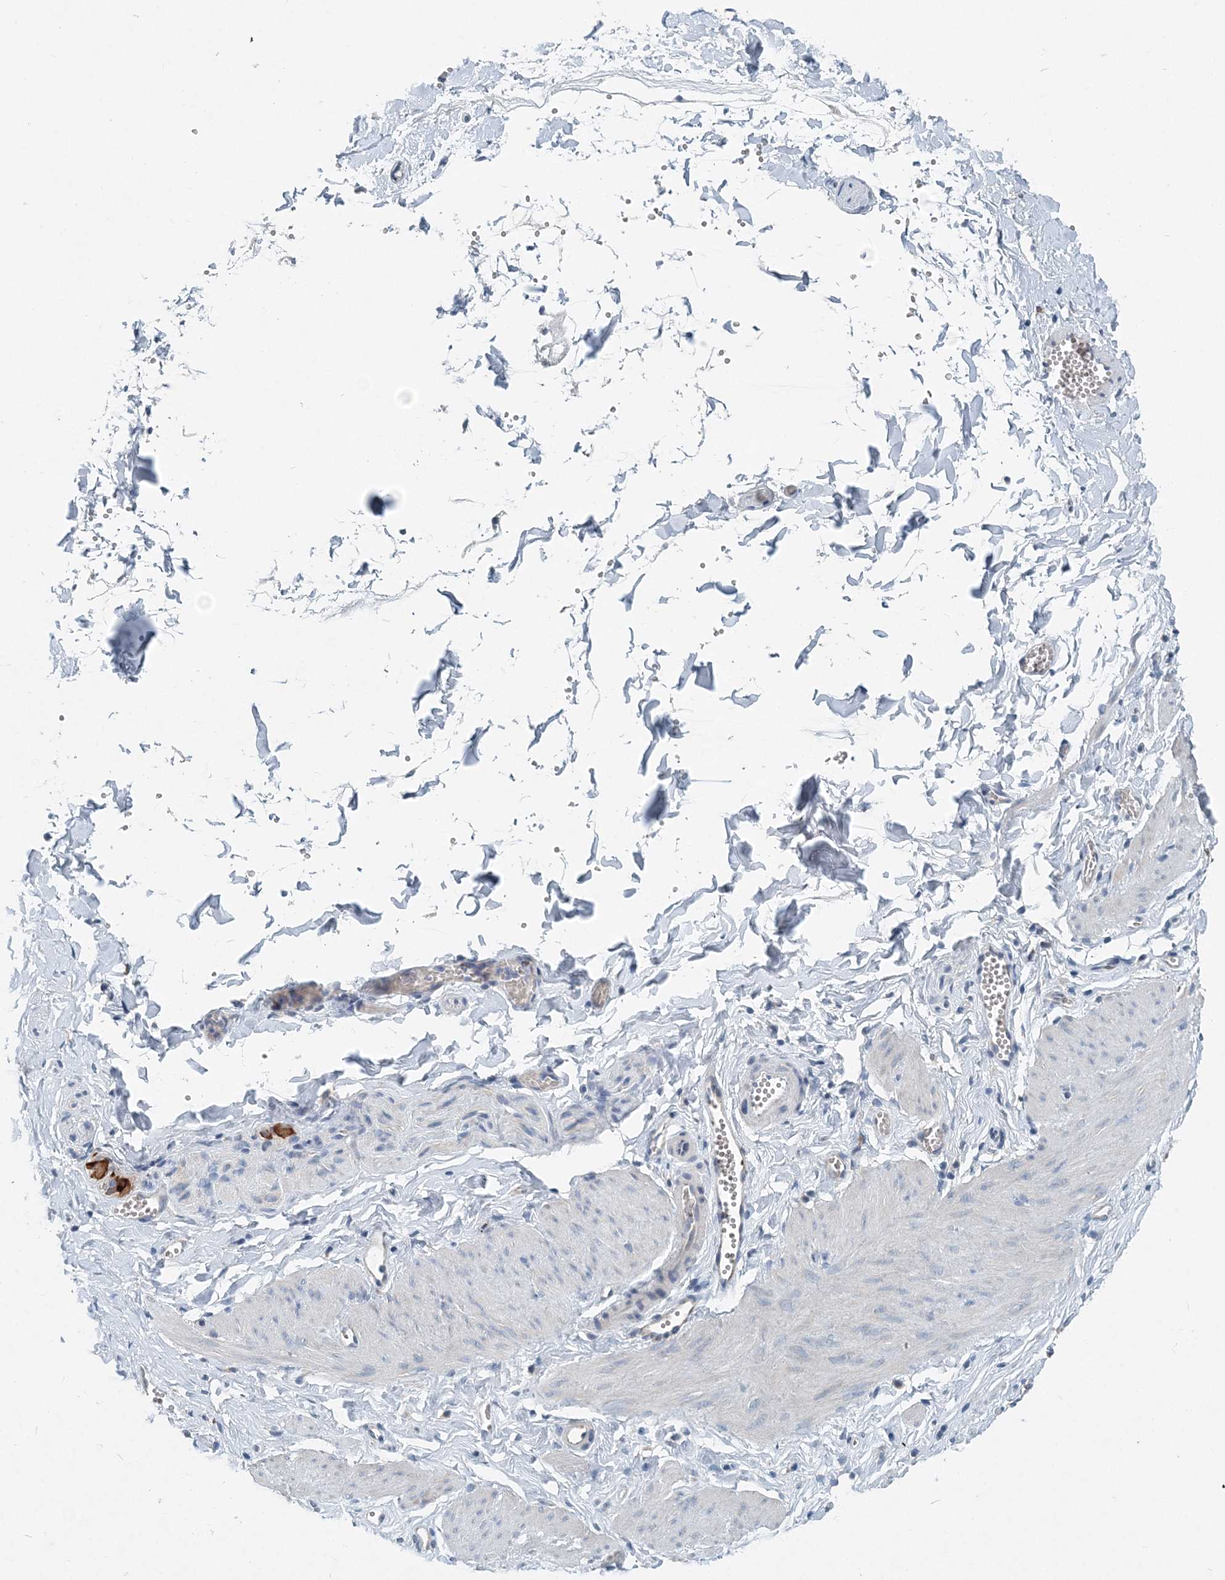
{"staining": {"intensity": "negative", "quantity": "none", "location": "none"}, "tissue": "adipose tissue", "cell_type": "Adipocytes", "image_type": "normal", "snomed": [{"axis": "morphology", "description": "Normal tissue, NOS"}, {"axis": "topography", "description": "Gallbladder"}, {"axis": "topography", "description": "Peripheral nerve tissue"}], "caption": "The immunohistochemistry (IHC) photomicrograph has no significant staining in adipocytes of adipose tissue. (Stains: DAB immunohistochemistry (IHC) with hematoxylin counter stain, Microscopy: brightfield microscopy at high magnification).", "gene": "EEF1A2", "patient": {"sex": "male", "age": 38}}